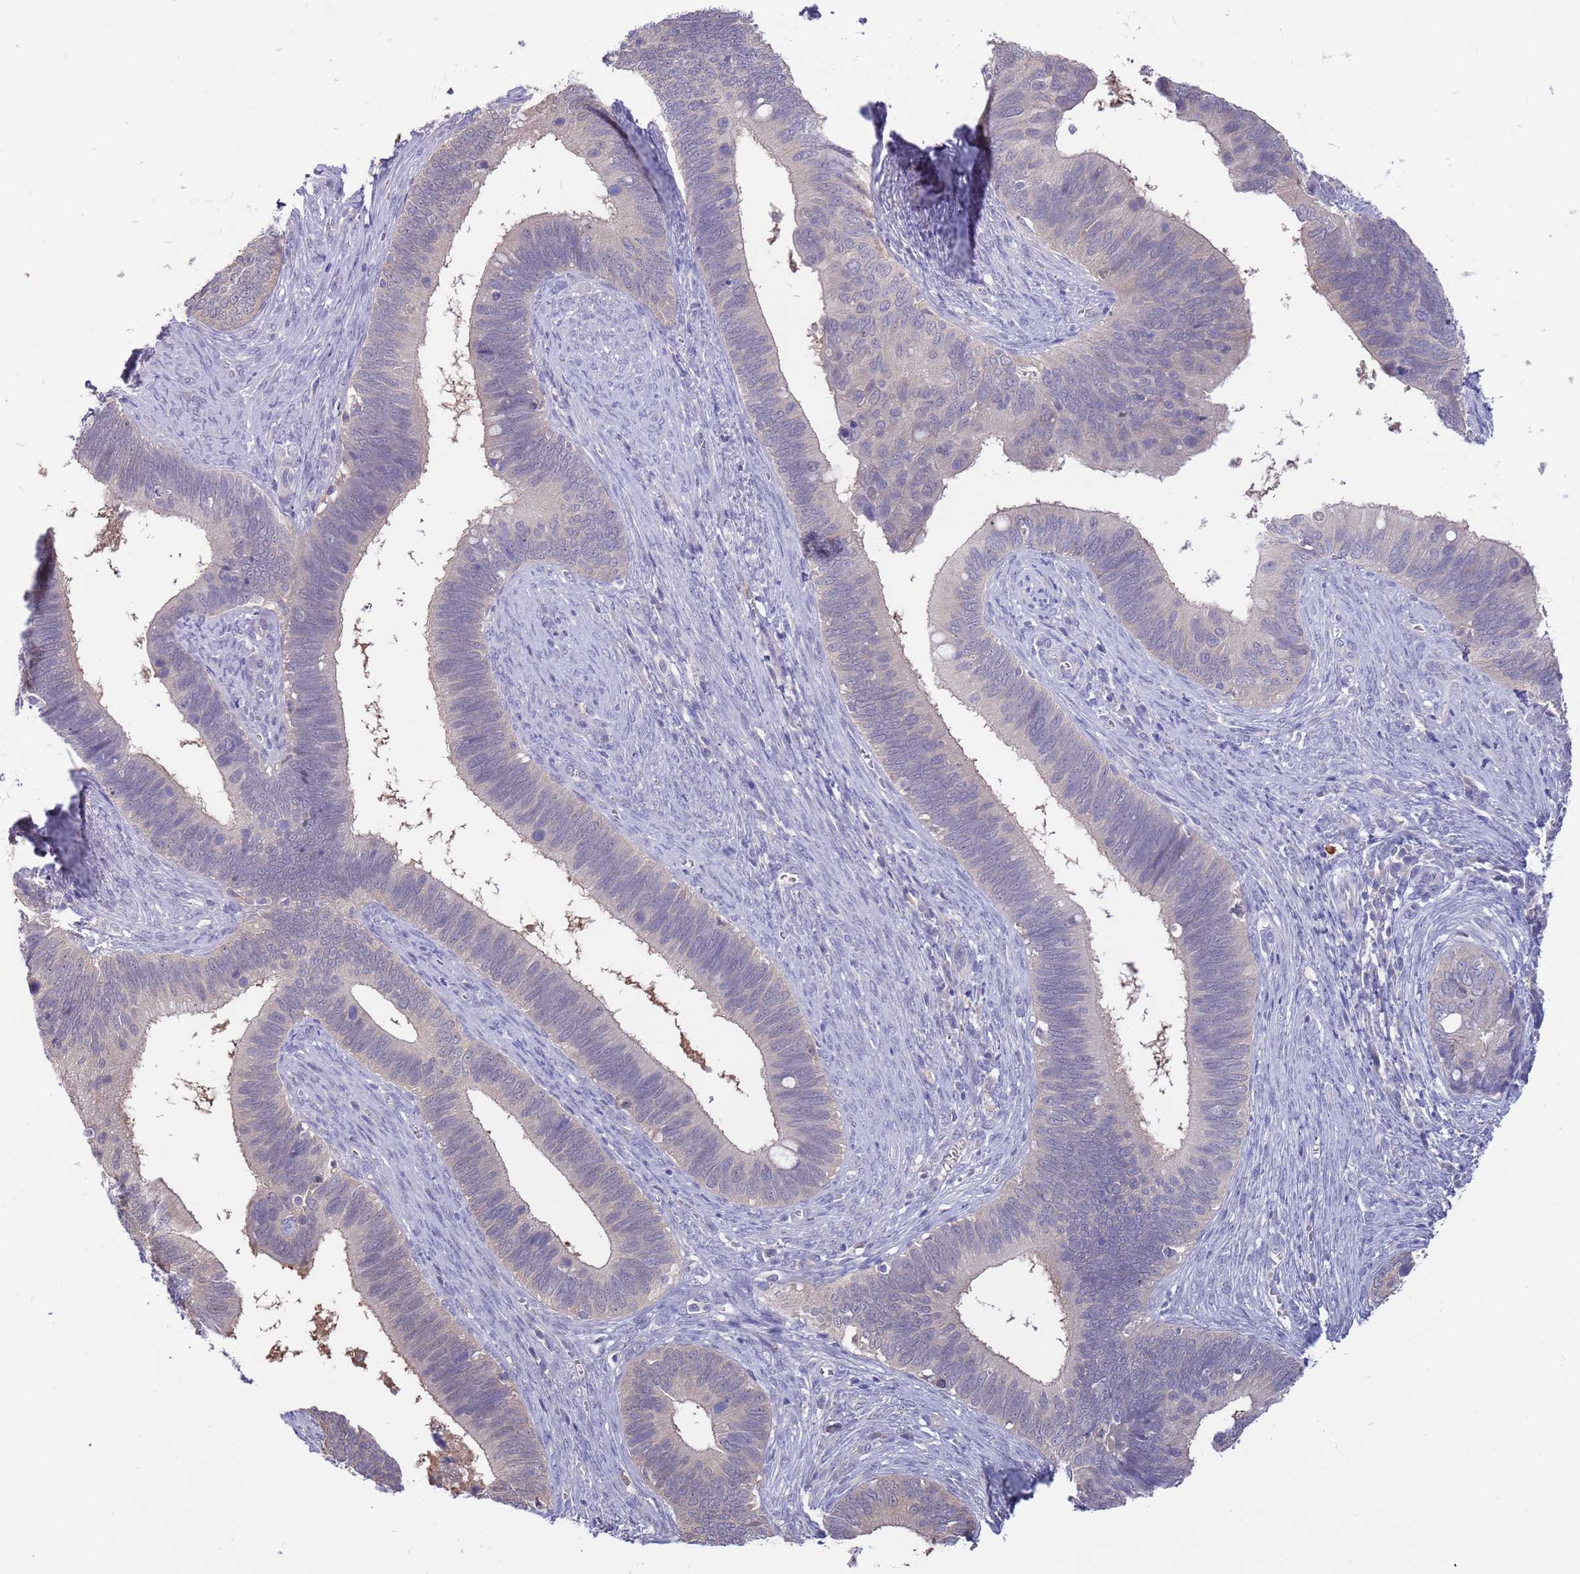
{"staining": {"intensity": "negative", "quantity": "none", "location": "none"}, "tissue": "cervical cancer", "cell_type": "Tumor cells", "image_type": "cancer", "snomed": [{"axis": "morphology", "description": "Adenocarcinoma, NOS"}, {"axis": "topography", "description": "Cervix"}], "caption": "Human adenocarcinoma (cervical) stained for a protein using IHC exhibits no expression in tumor cells.", "gene": "AP5S1", "patient": {"sex": "female", "age": 42}}